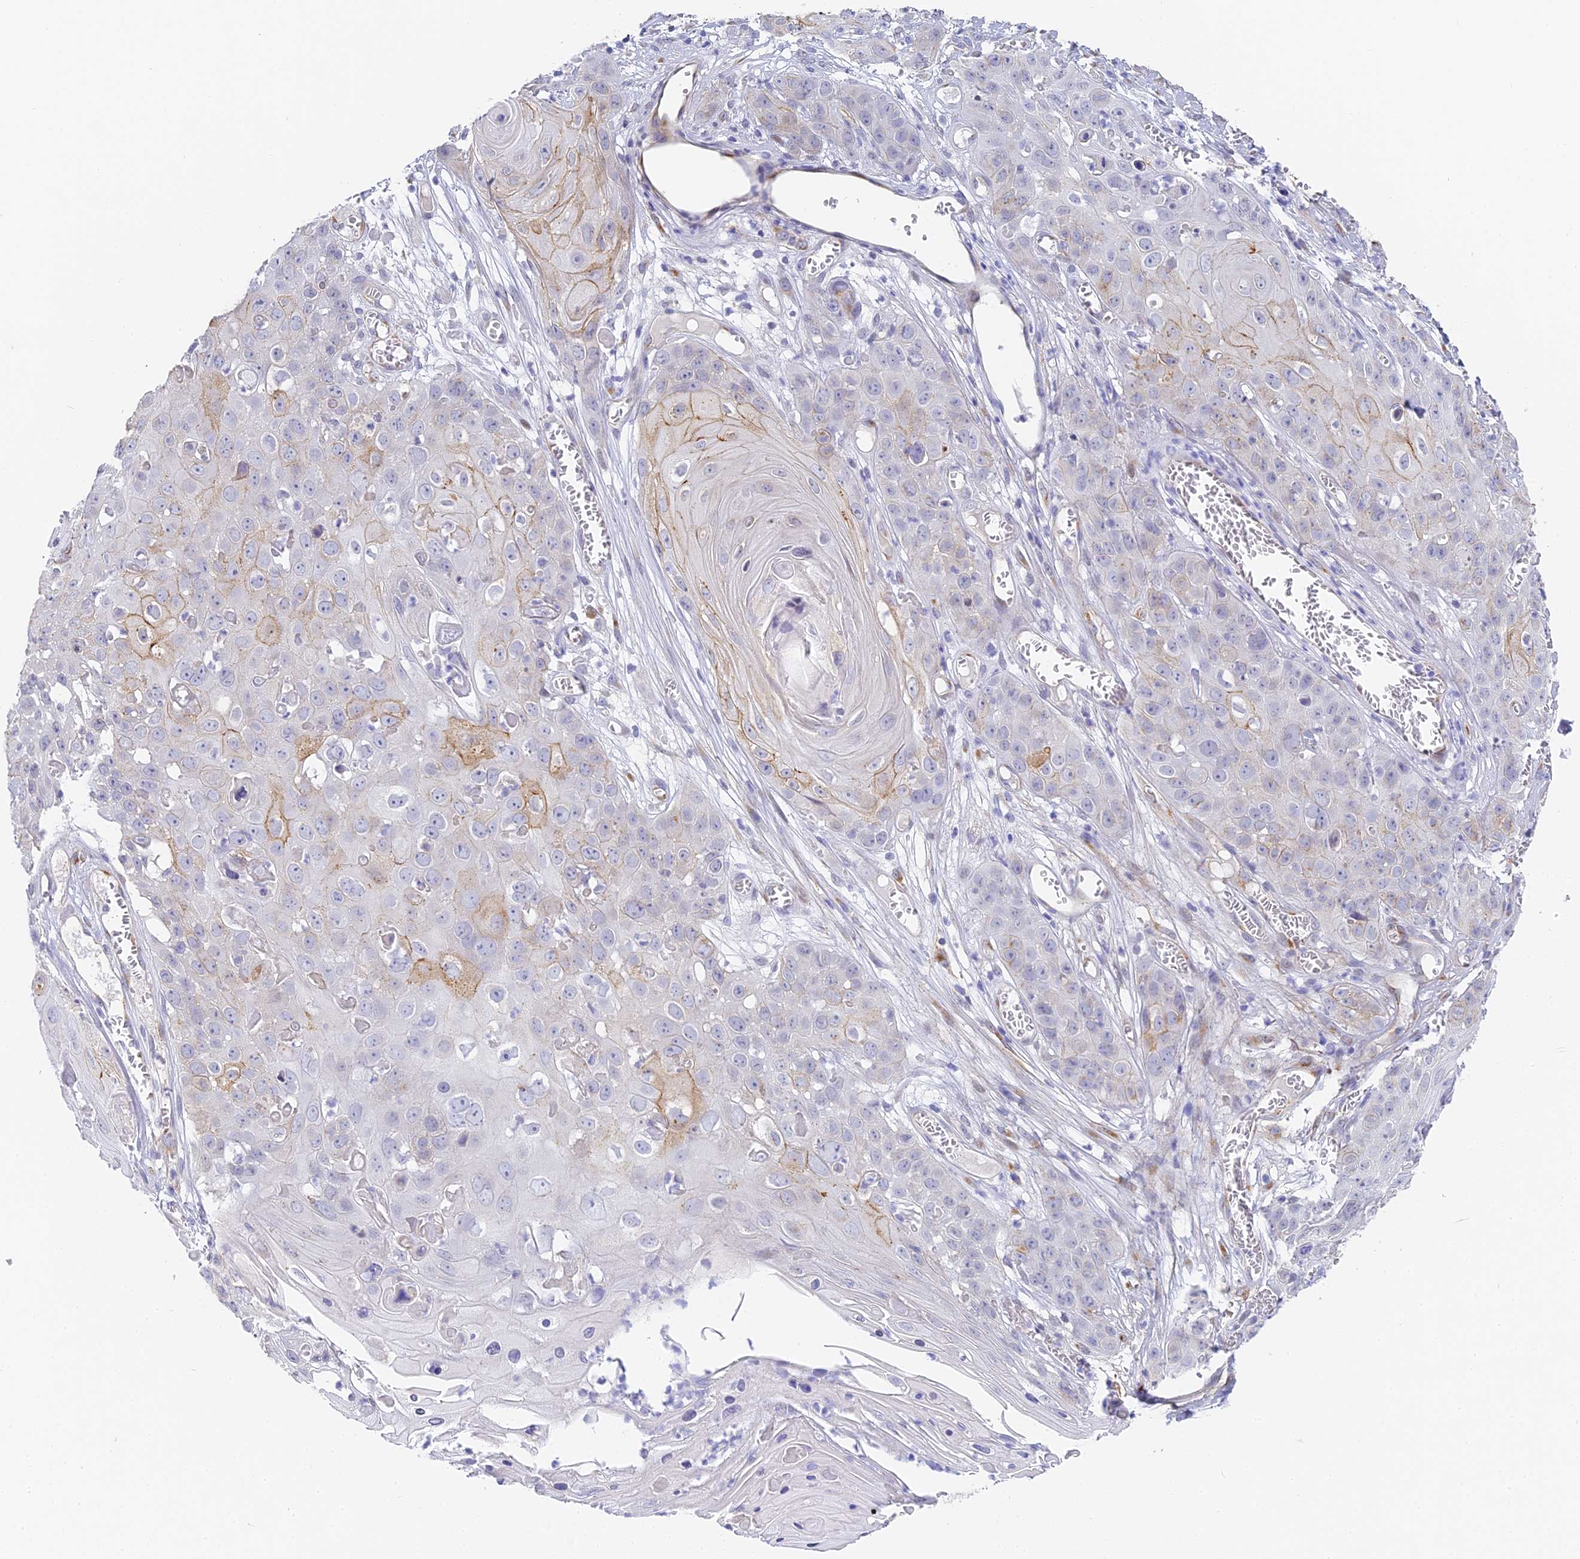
{"staining": {"intensity": "negative", "quantity": "none", "location": "none"}, "tissue": "skin cancer", "cell_type": "Tumor cells", "image_type": "cancer", "snomed": [{"axis": "morphology", "description": "Squamous cell carcinoma, NOS"}, {"axis": "topography", "description": "Skin"}], "caption": "Tumor cells show no significant protein expression in skin squamous cell carcinoma.", "gene": "GJA1", "patient": {"sex": "male", "age": 55}}